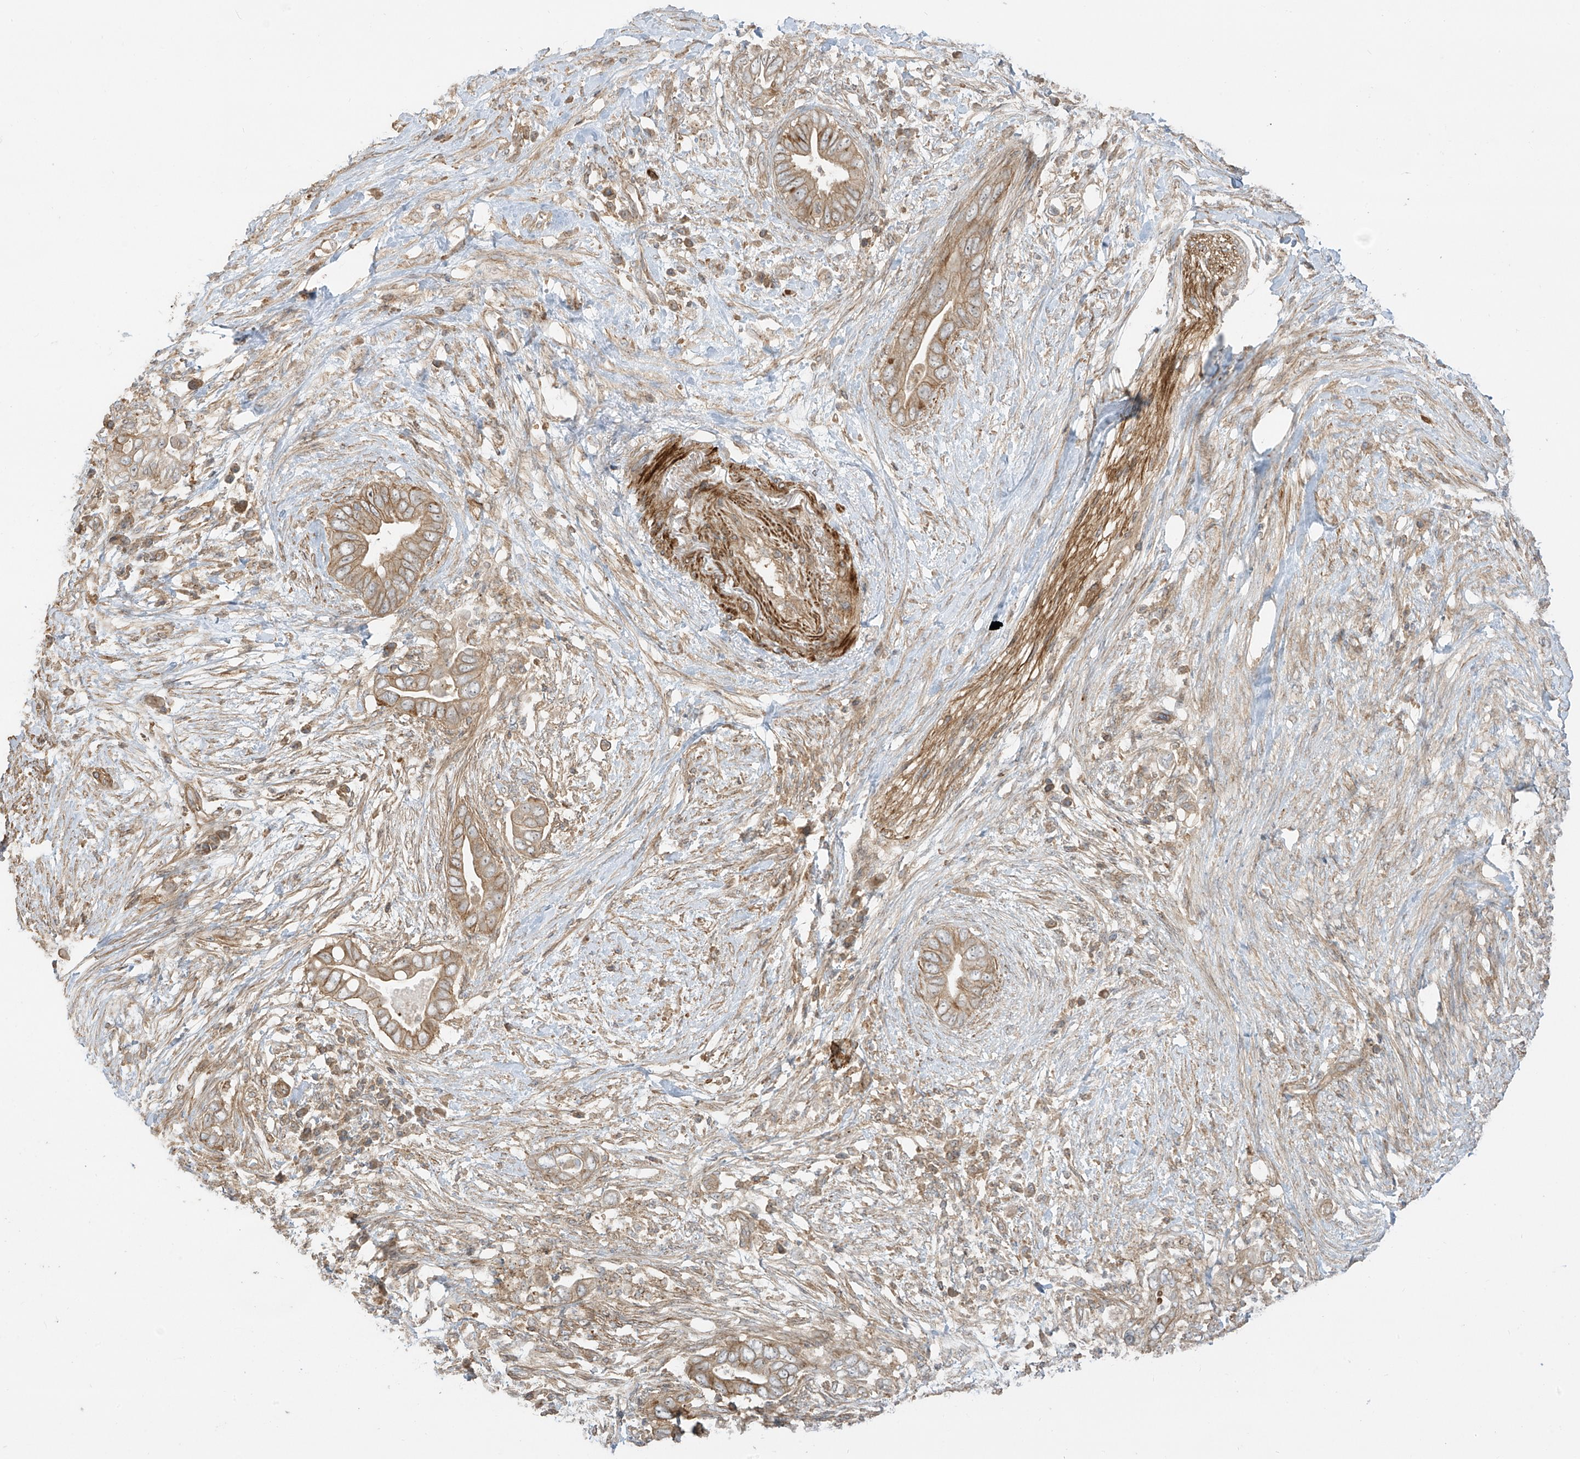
{"staining": {"intensity": "moderate", "quantity": ">75%", "location": "cytoplasmic/membranous"}, "tissue": "pancreatic cancer", "cell_type": "Tumor cells", "image_type": "cancer", "snomed": [{"axis": "morphology", "description": "Adenocarcinoma, NOS"}, {"axis": "topography", "description": "Pancreas"}], "caption": "Moderate cytoplasmic/membranous protein positivity is appreciated in about >75% of tumor cells in pancreatic cancer.", "gene": "ENTR1", "patient": {"sex": "male", "age": 75}}